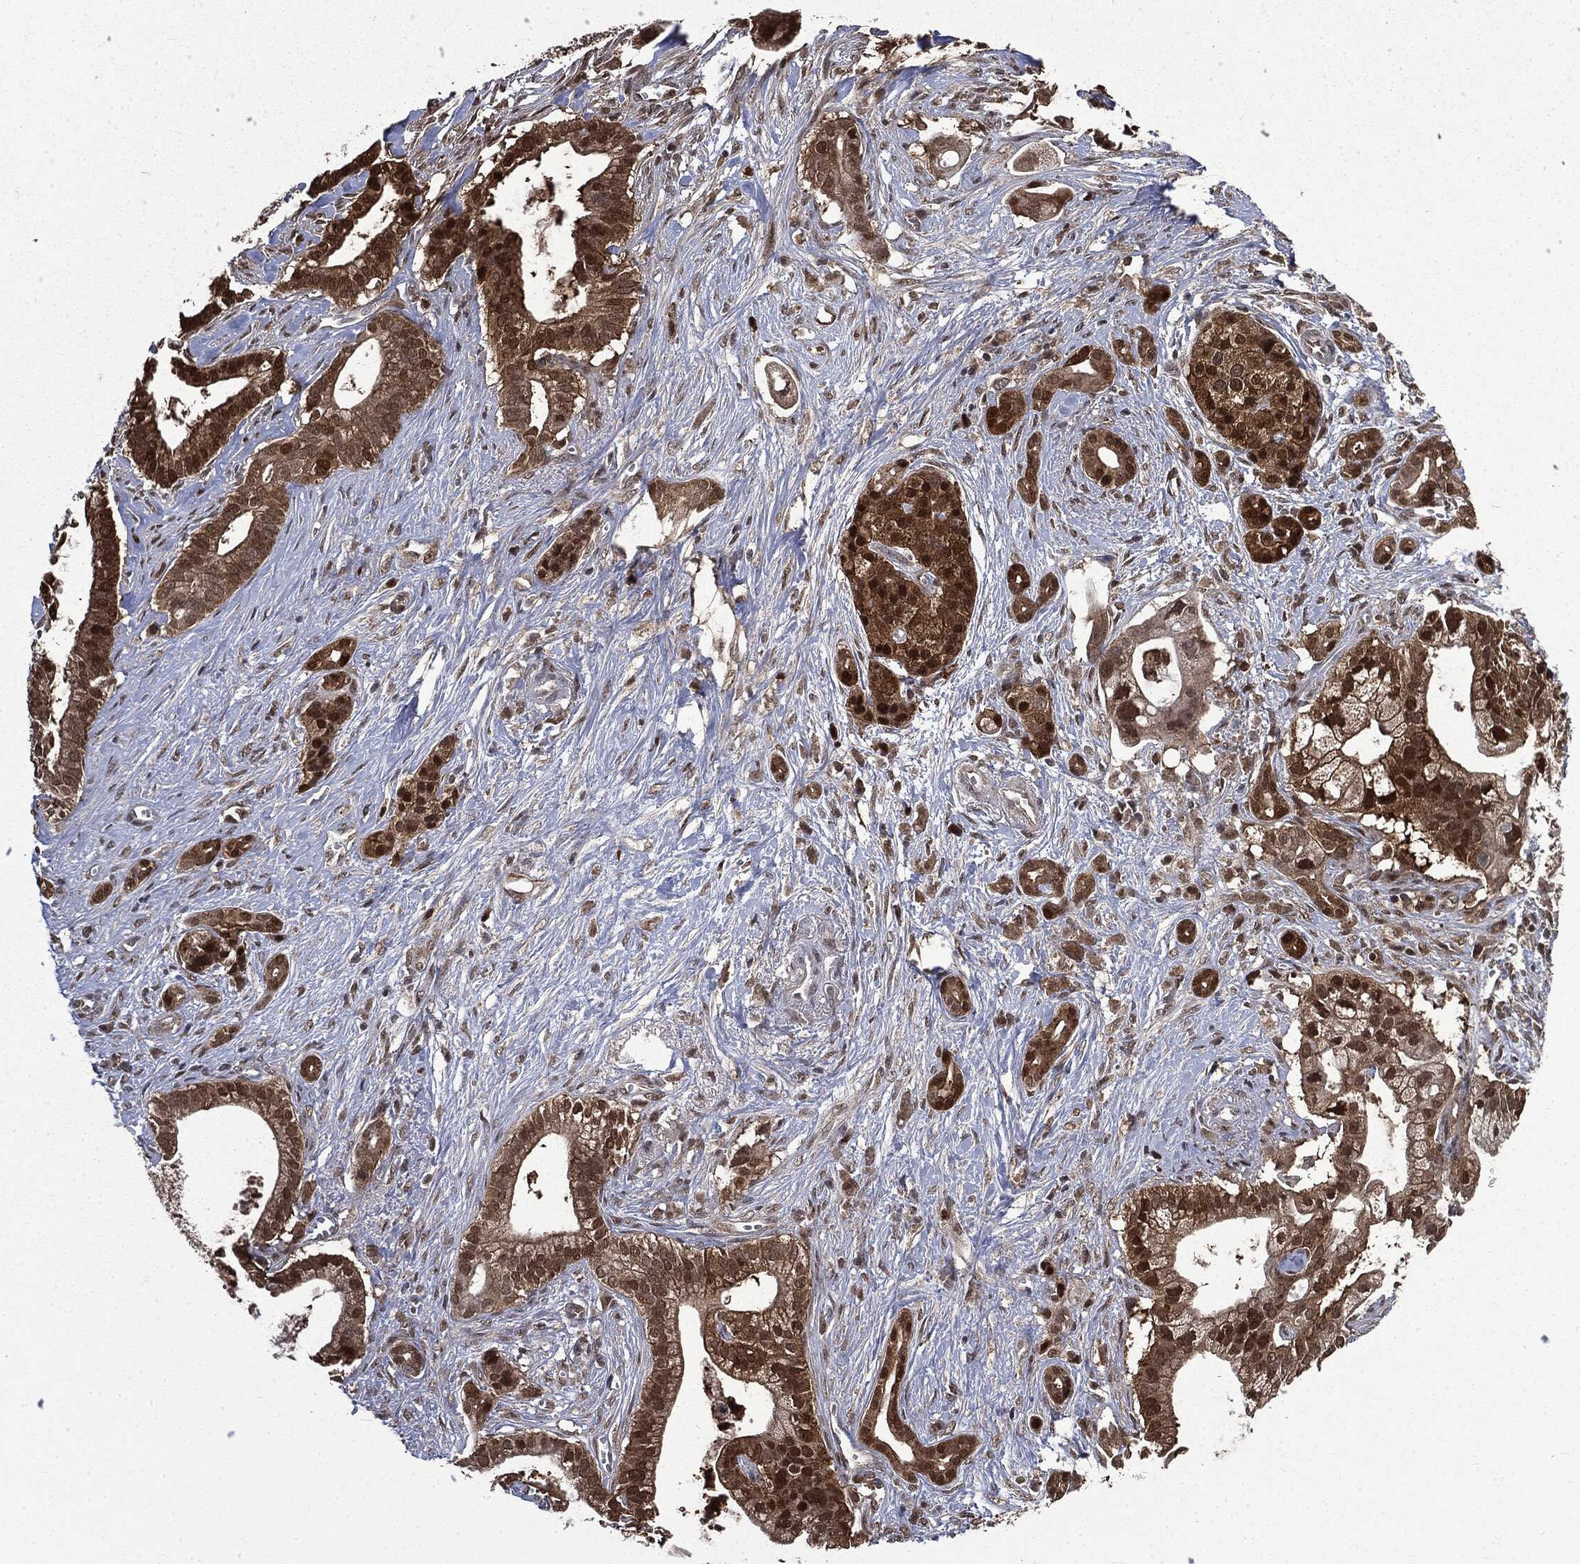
{"staining": {"intensity": "moderate", "quantity": ">75%", "location": "cytoplasmic/membranous,nuclear"}, "tissue": "pancreatic cancer", "cell_type": "Tumor cells", "image_type": "cancer", "snomed": [{"axis": "morphology", "description": "Adenocarcinoma, NOS"}, {"axis": "topography", "description": "Pancreas"}], "caption": "IHC histopathology image of human pancreatic cancer stained for a protein (brown), which shows medium levels of moderate cytoplasmic/membranous and nuclear expression in approximately >75% of tumor cells.", "gene": "GPI", "patient": {"sex": "male", "age": 61}}